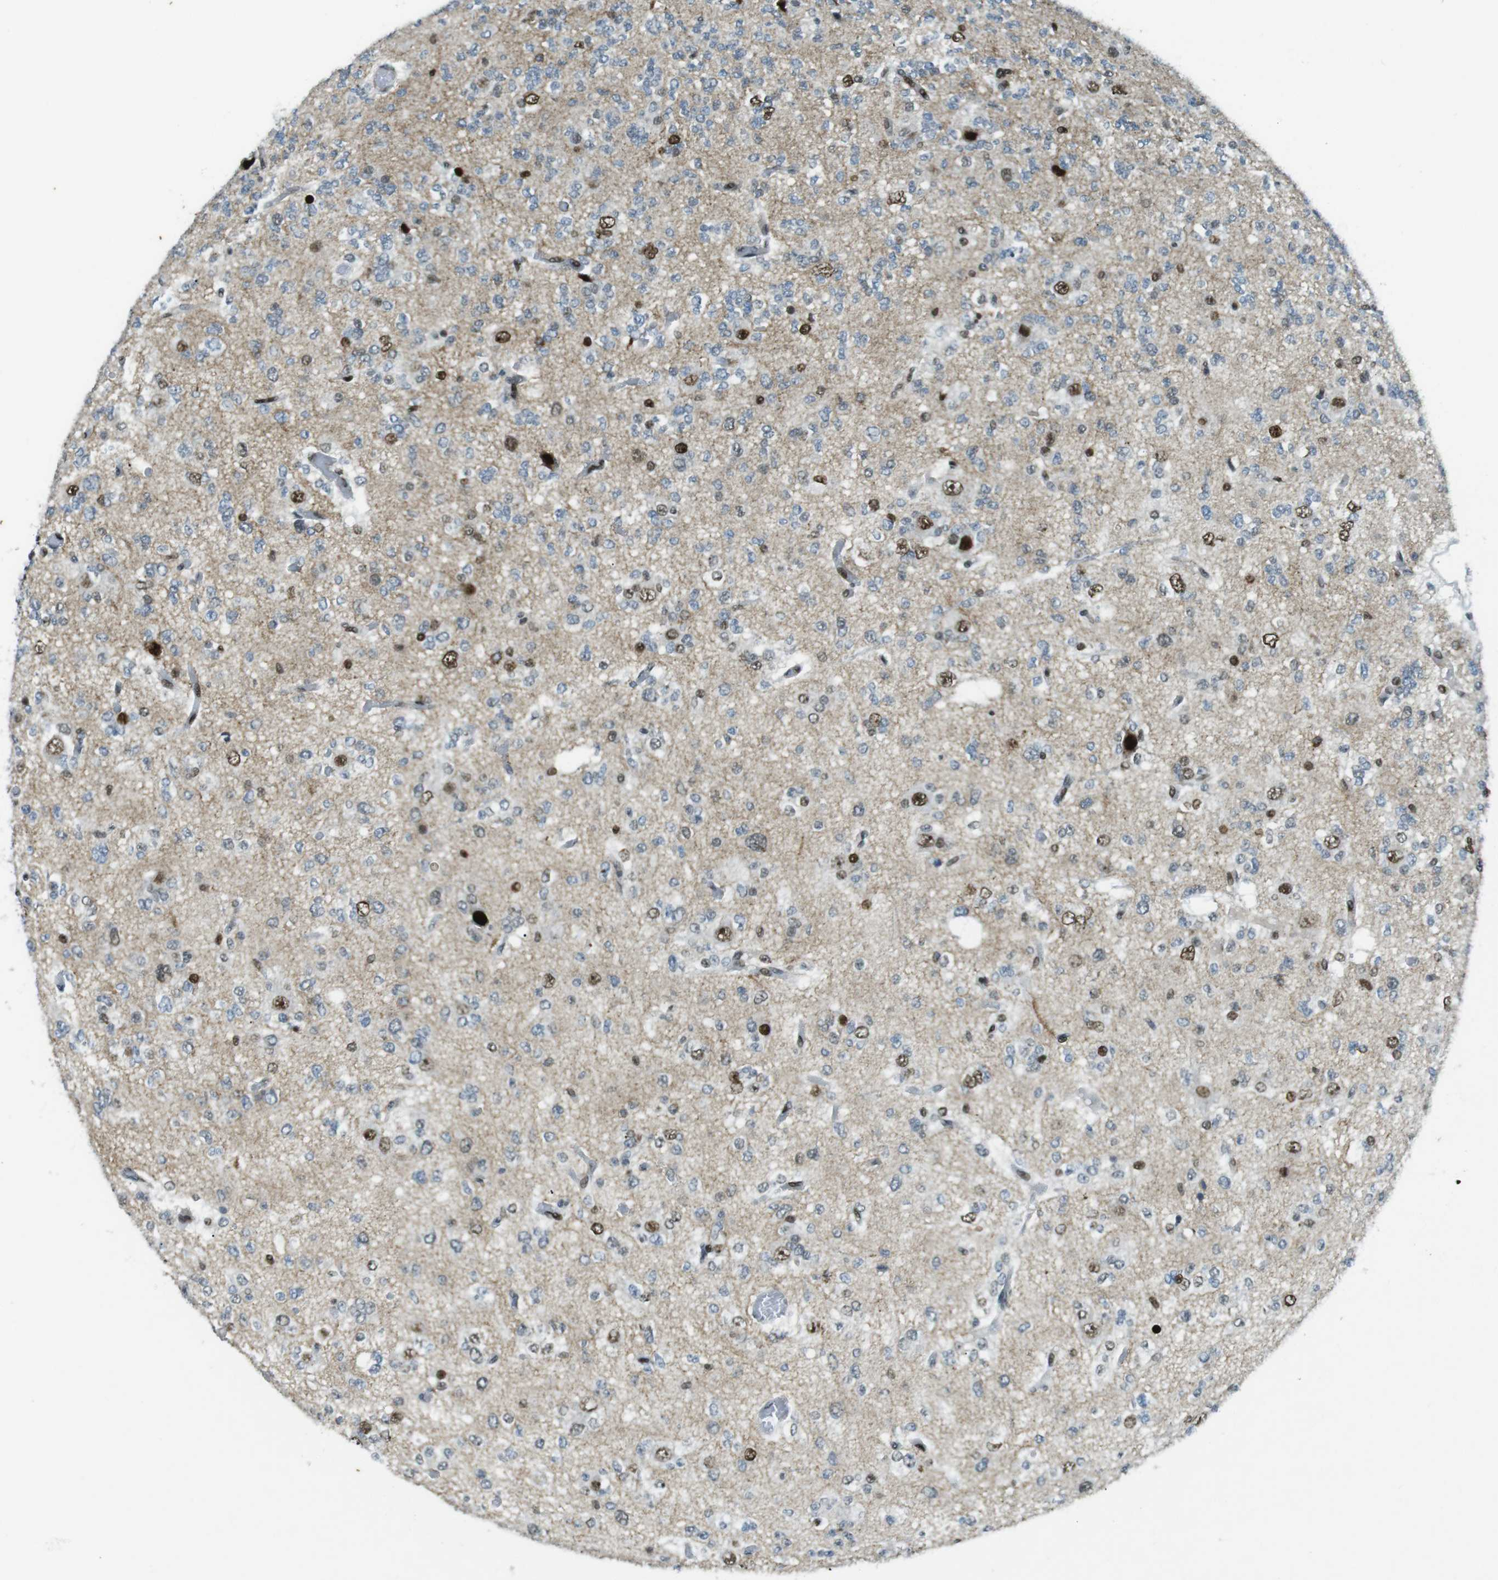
{"staining": {"intensity": "strong", "quantity": "<25%", "location": "nuclear"}, "tissue": "glioma", "cell_type": "Tumor cells", "image_type": "cancer", "snomed": [{"axis": "morphology", "description": "Glioma, malignant, Low grade"}, {"axis": "topography", "description": "Brain"}], "caption": "High-power microscopy captured an immunohistochemistry (IHC) histopathology image of glioma, revealing strong nuclear positivity in about <25% of tumor cells. The staining was performed using DAB to visualize the protein expression in brown, while the nuclei were stained in blue with hematoxylin (Magnification: 20x).", "gene": "ARID1A", "patient": {"sex": "male", "age": 38}}